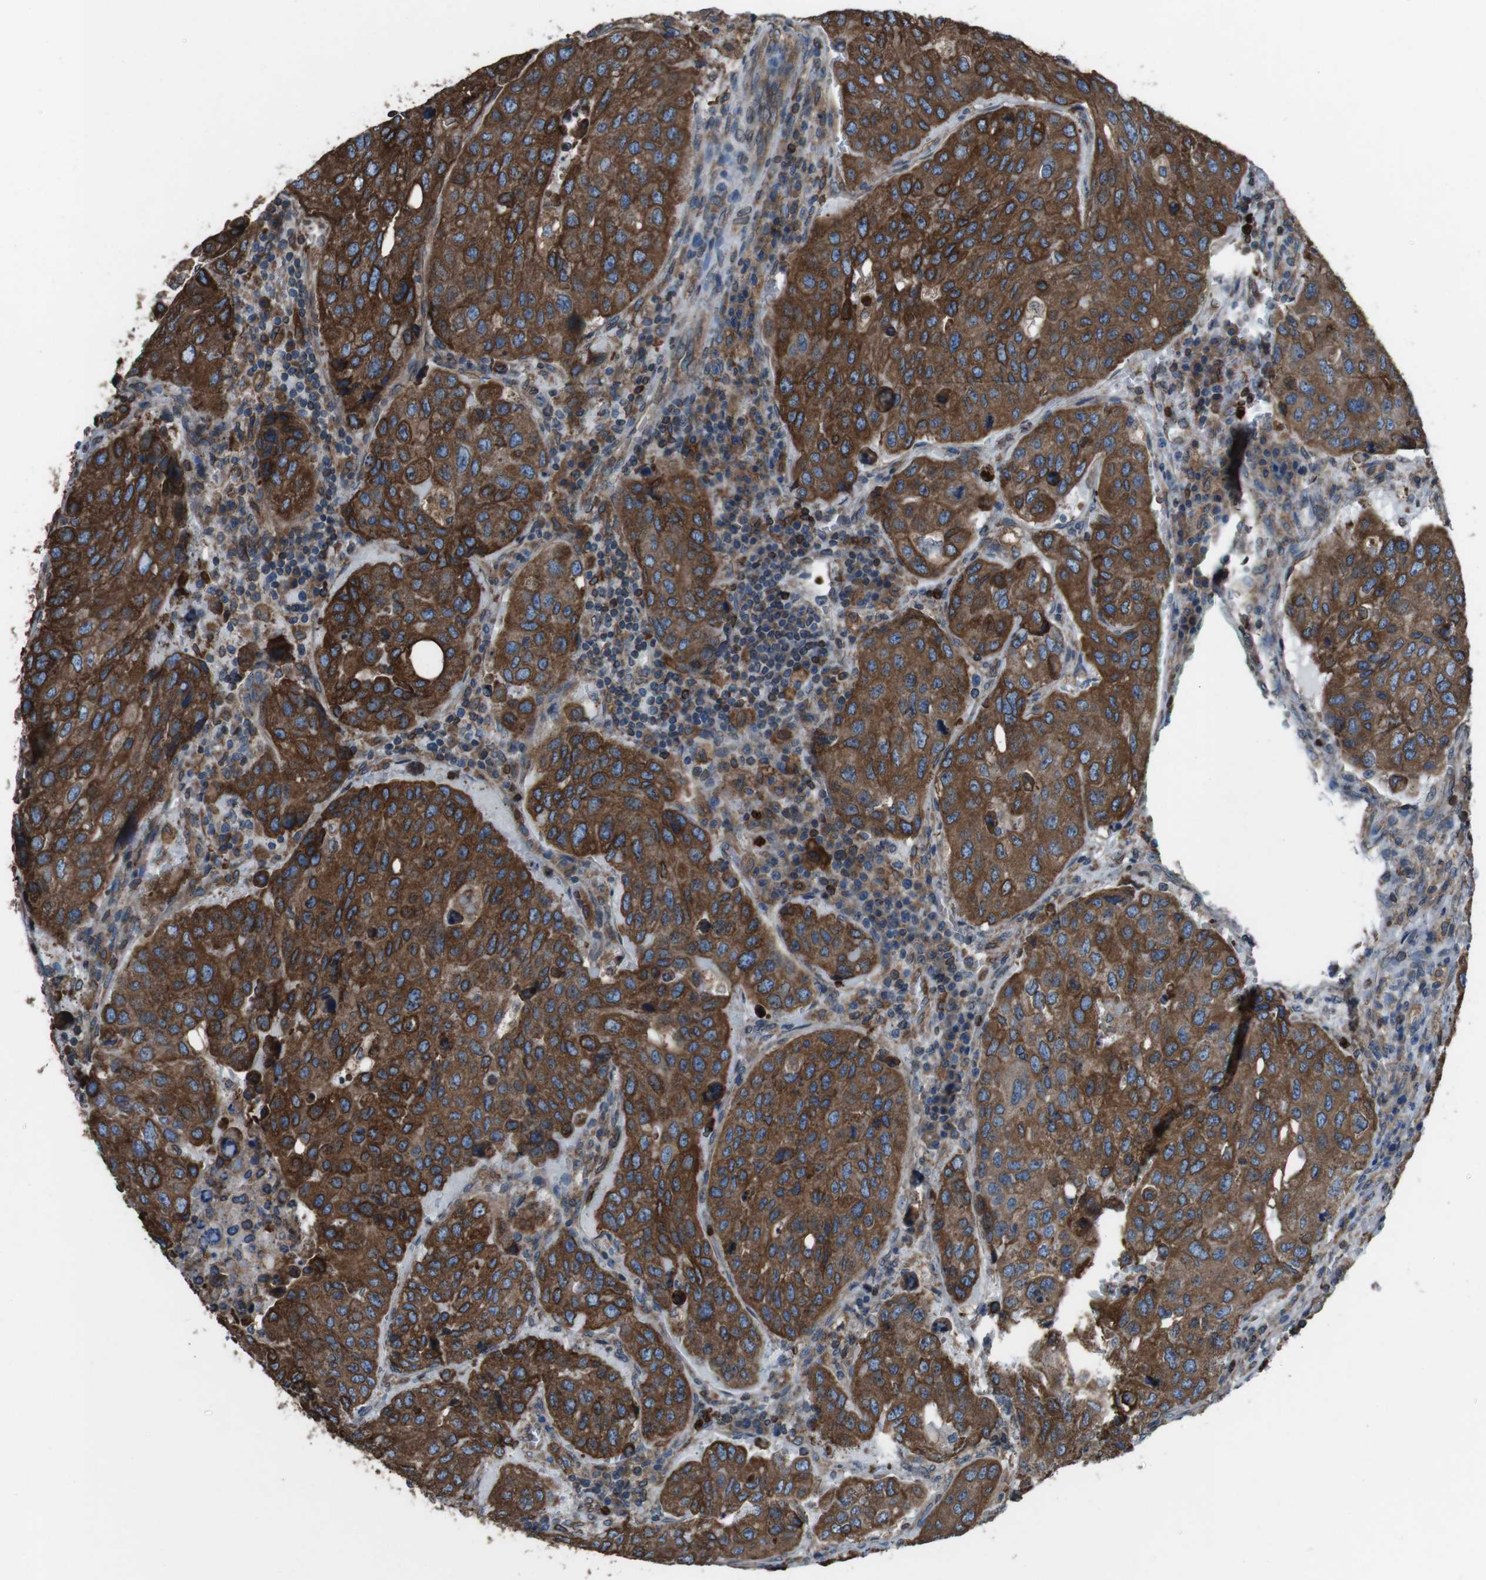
{"staining": {"intensity": "moderate", "quantity": ">75%", "location": "cytoplasmic/membranous"}, "tissue": "urothelial cancer", "cell_type": "Tumor cells", "image_type": "cancer", "snomed": [{"axis": "morphology", "description": "Urothelial carcinoma, High grade"}, {"axis": "topography", "description": "Lymph node"}, {"axis": "topography", "description": "Urinary bladder"}], "caption": "Tumor cells exhibit moderate cytoplasmic/membranous positivity in approximately >75% of cells in urothelial cancer.", "gene": "APMAP", "patient": {"sex": "male", "age": 51}}